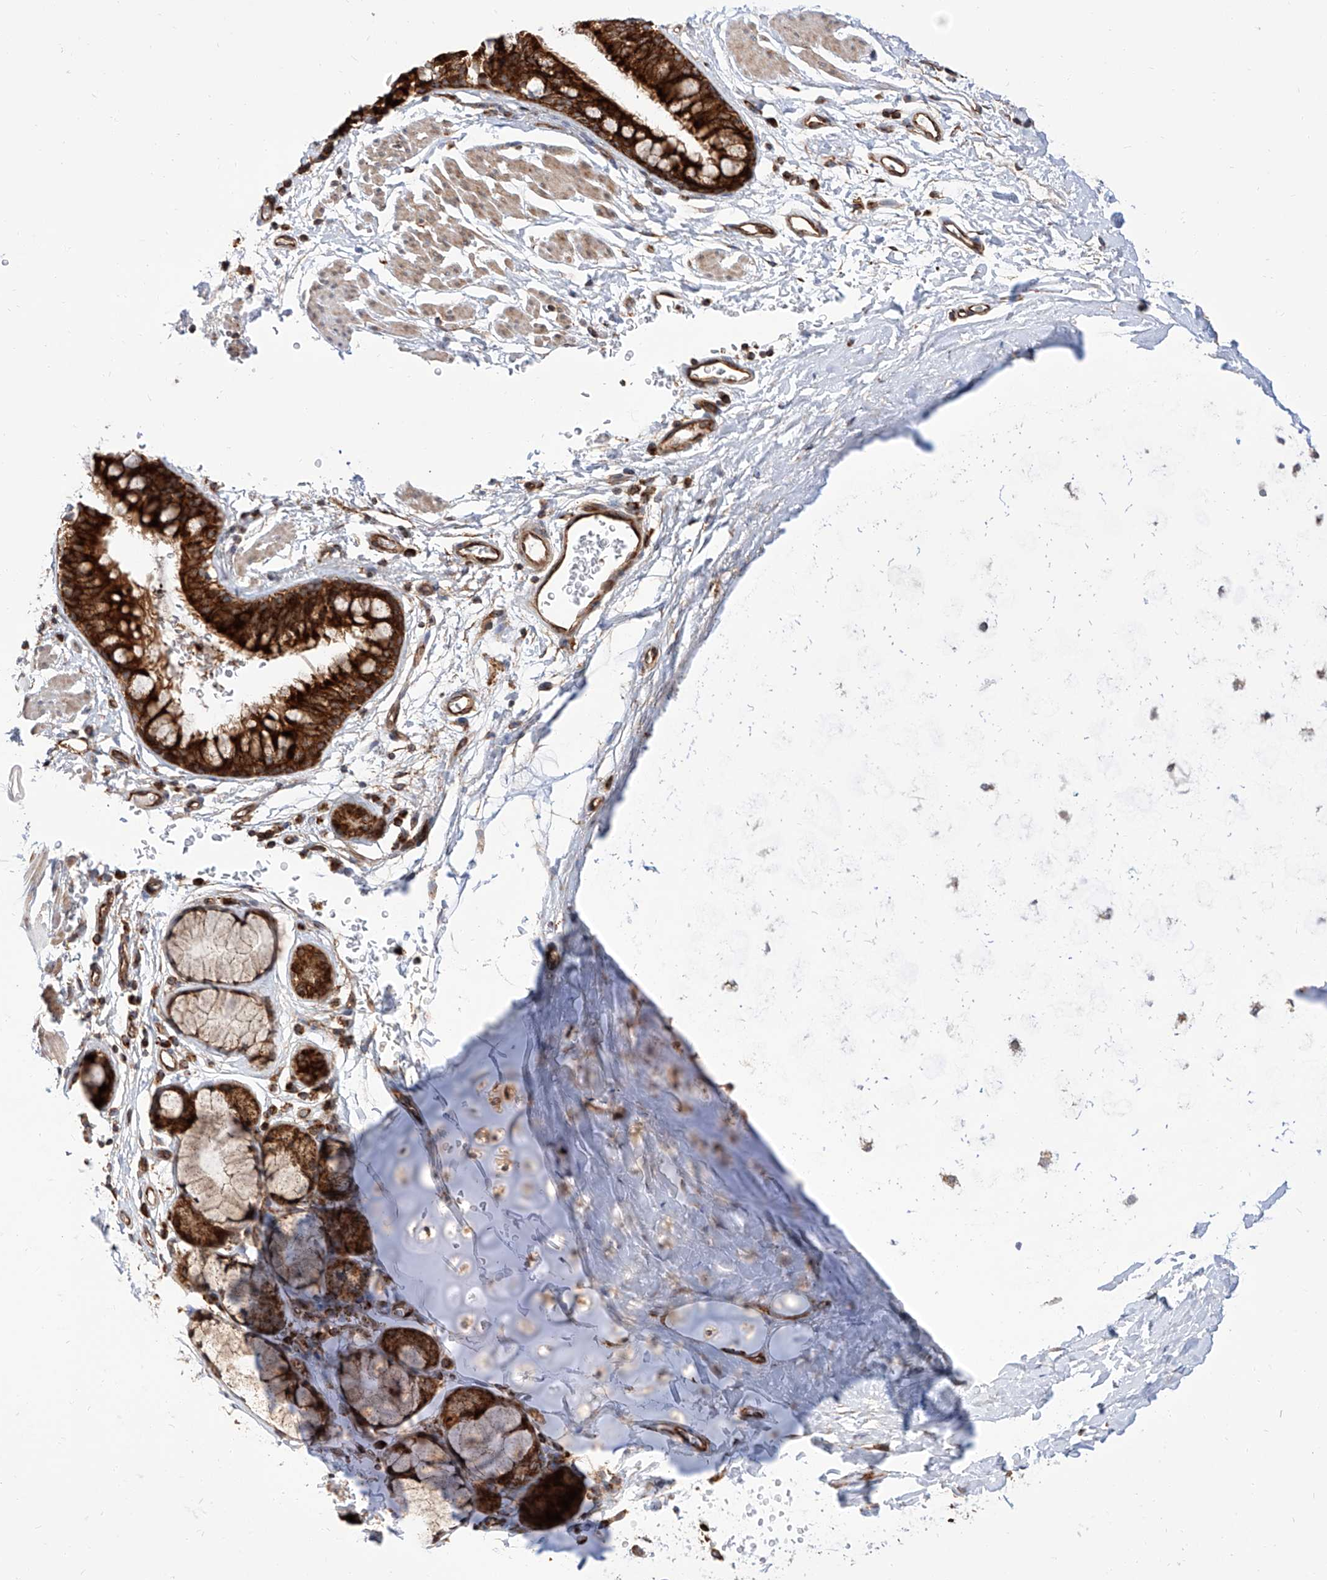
{"staining": {"intensity": "strong", "quantity": ">75%", "location": "cytoplasmic/membranous"}, "tissue": "bronchus", "cell_type": "Respiratory epithelial cells", "image_type": "normal", "snomed": [{"axis": "morphology", "description": "Normal tissue, NOS"}, {"axis": "topography", "description": "Cartilage tissue"}, {"axis": "topography", "description": "Bronchus"}], "caption": "Immunohistochemical staining of benign human bronchus exhibits strong cytoplasmic/membranous protein expression in approximately >75% of respiratory epithelial cells. The staining was performed using DAB (3,3'-diaminobenzidine) to visualize the protein expression in brown, while the nuclei were stained in blue with hematoxylin (Magnification: 20x).", "gene": "ISCA2", "patient": {"sex": "female", "age": 36}}